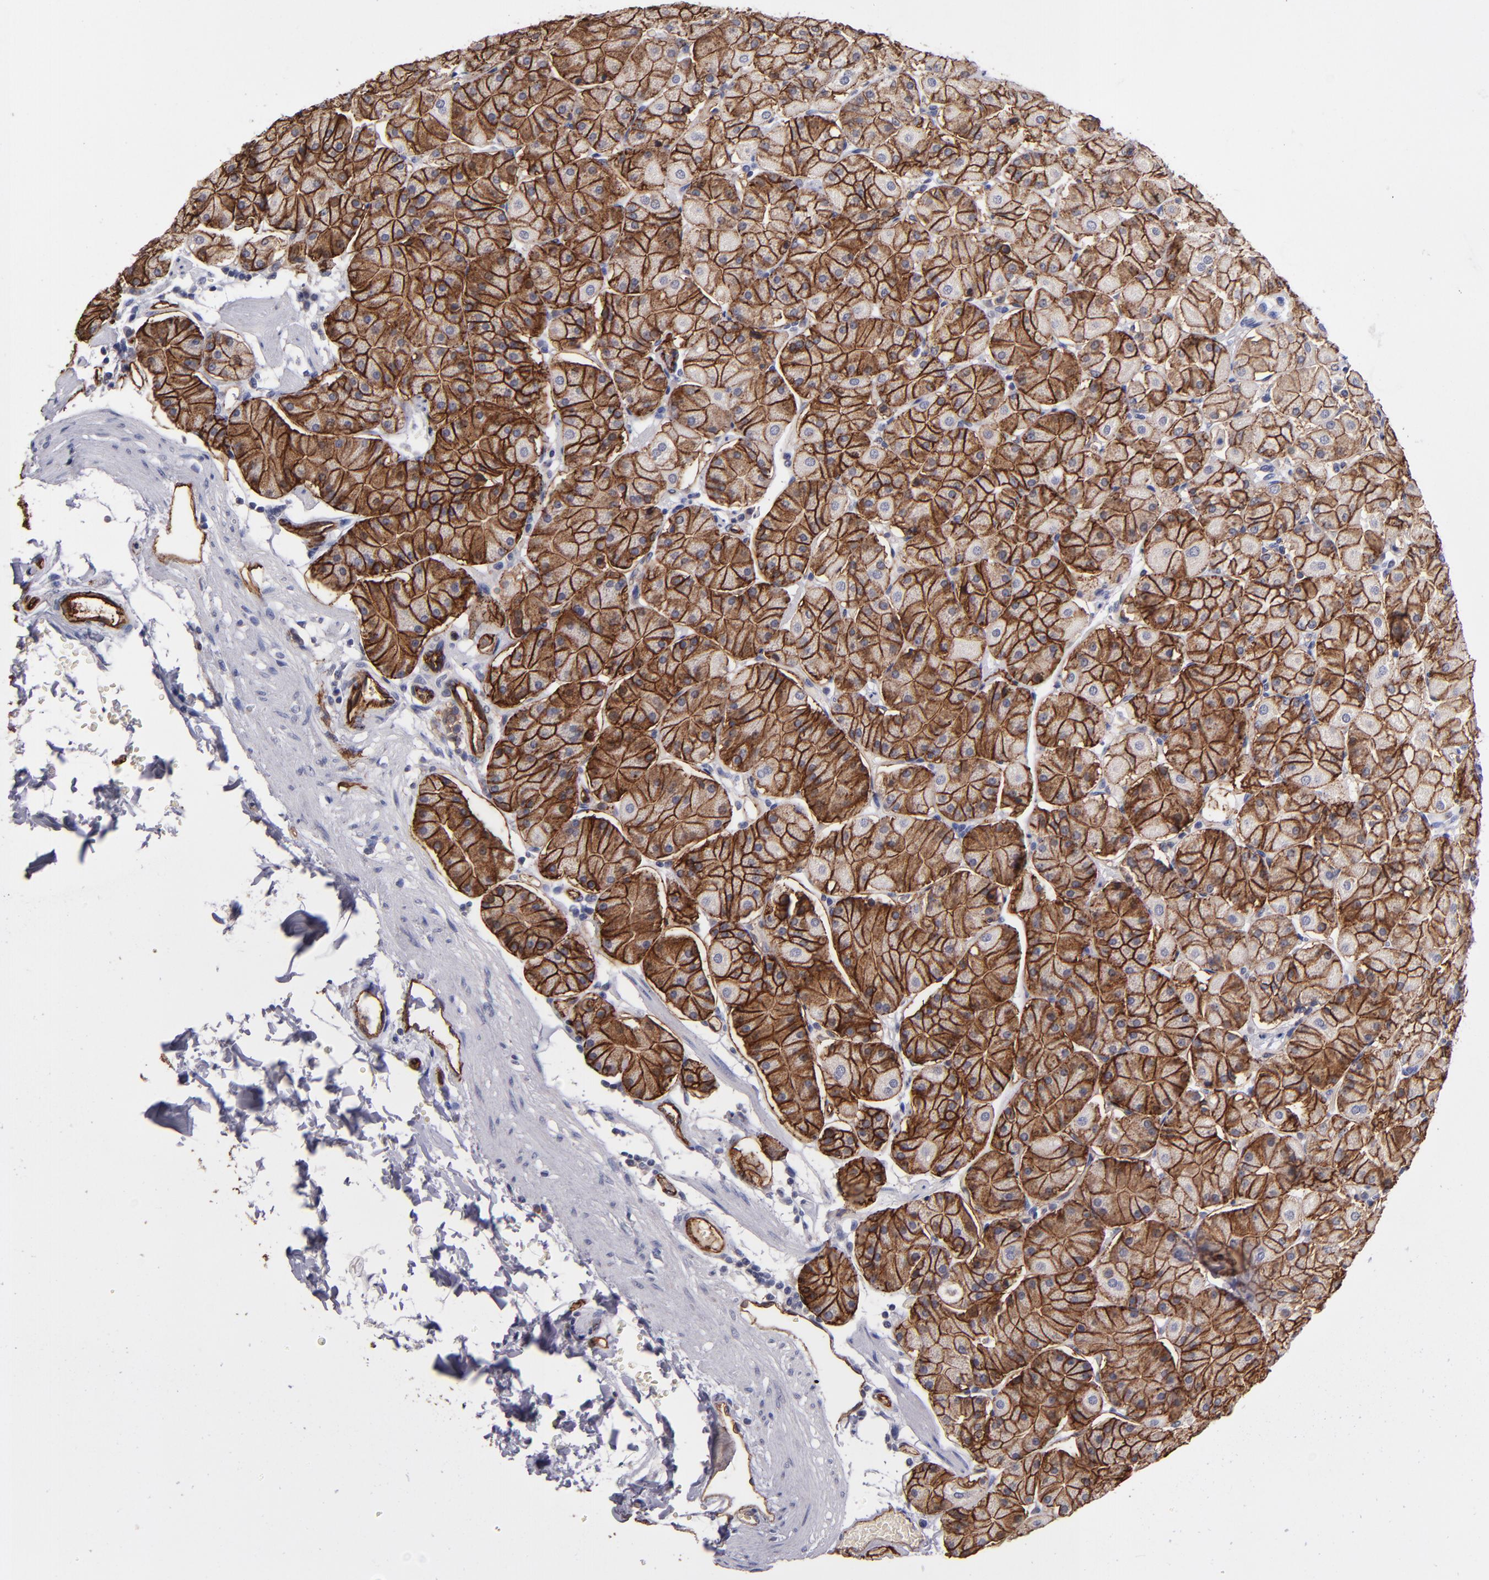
{"staining": {"intensity": "strong", "quantity": ">75%", "location": "cytoplasmic/membranous"}, "tissue": "stomach", "cell_type": "Glandular cells", "image_type": "normal", "snomed": [{"axis": "morphology", "description": "Normal tissue, NOS"}, {"axis": "topography", "description": "Stomach, upper"}, {"axis": "topography", "description": "Stomach"}], "caption": "Immunohistochemistry staining of unremarkable stomach, which reveals high levels of strong cytoplasmic/membranous staining in approximately >75% of glandular cells indicating strong cytoplasmic/membranous protein staining. The staining was performed using DAB (brown) for protein detection and nuclei were counterstained in hematoxylin (blue).", "gene": "CLDN5", "patient": {"sex": "male", "age": 76}}